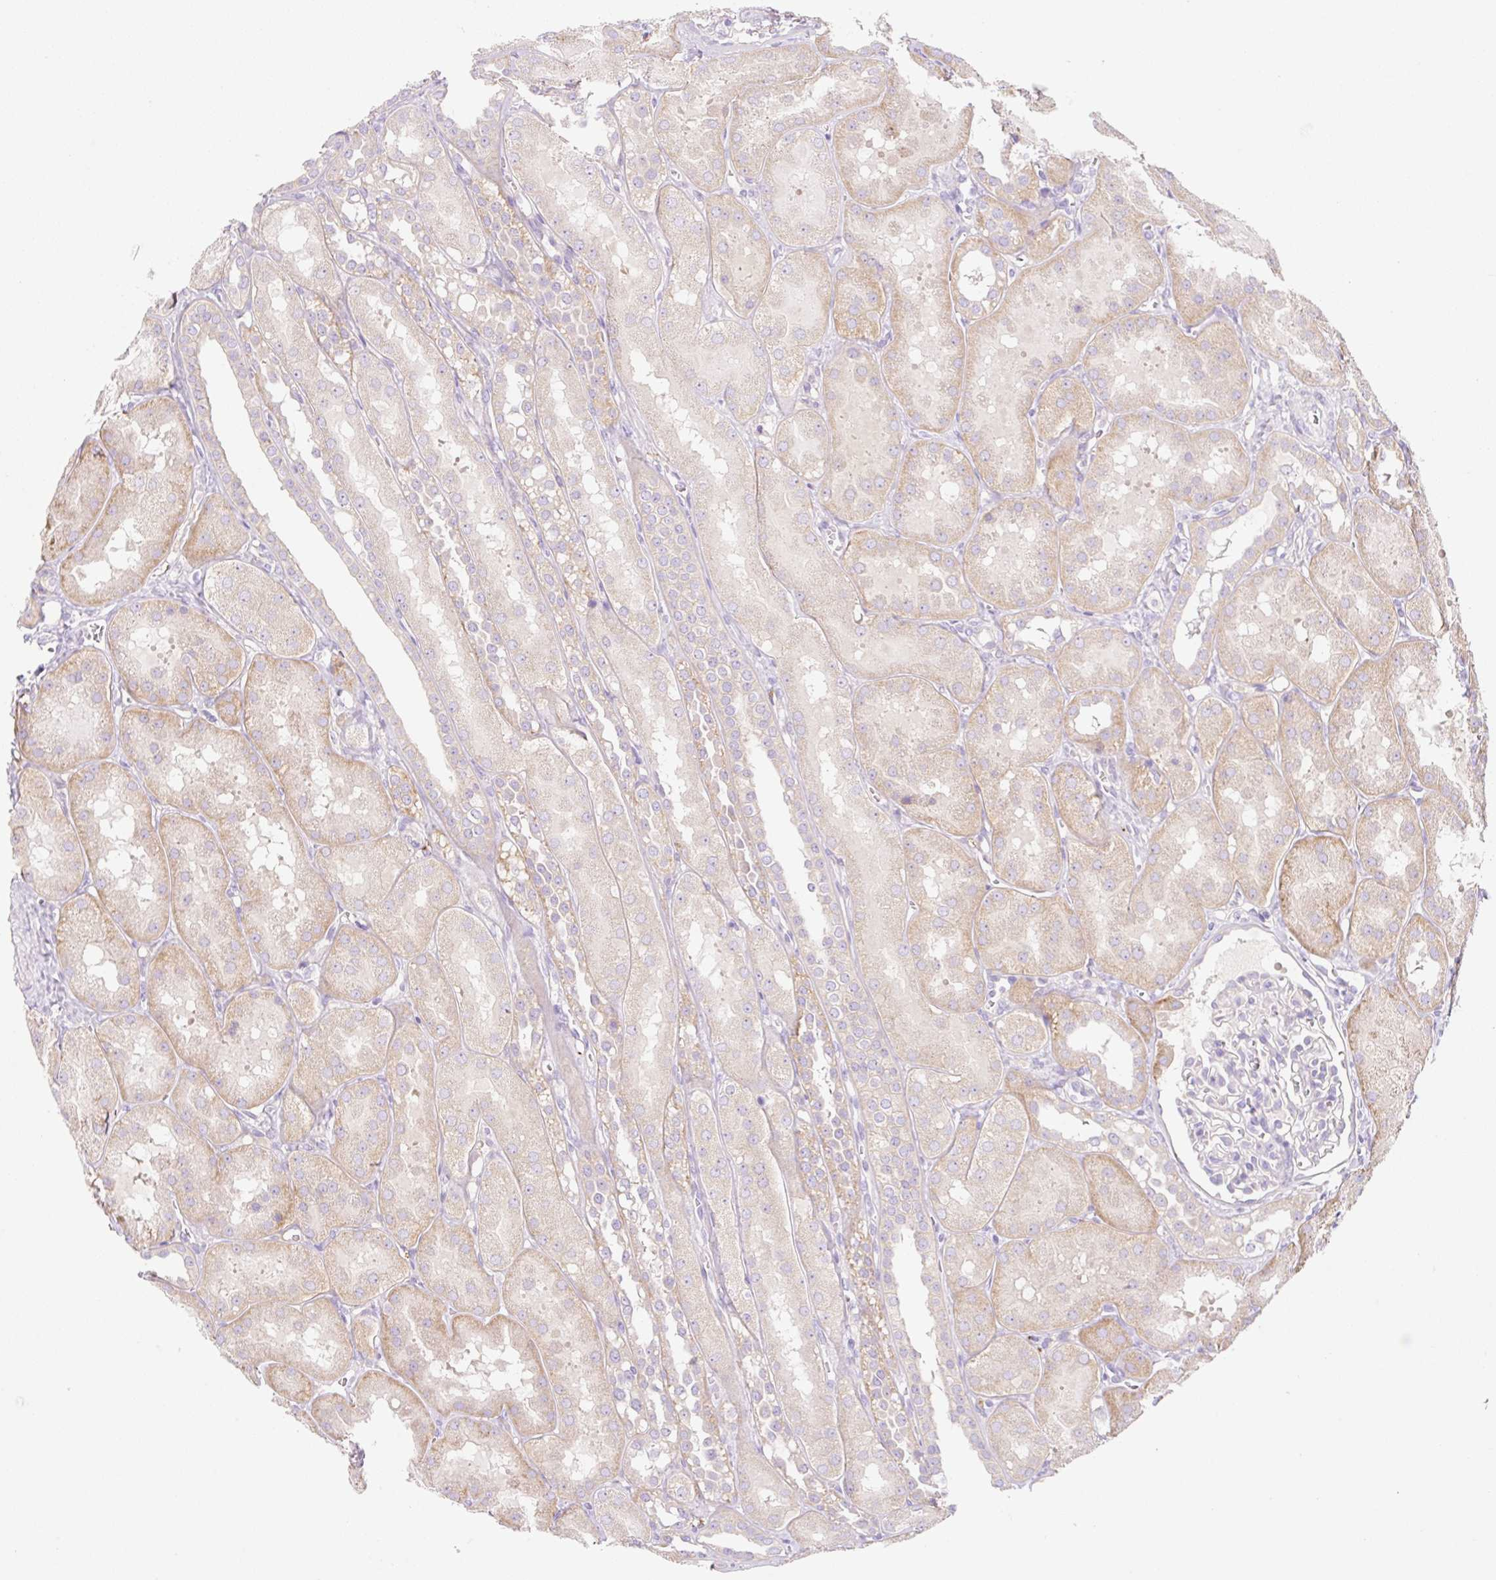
{"staining": {"intensity": "negative", "quantity": "none", "location": "none"}, "tissue": "kidney", "cell_type": "Cells in glomeruli", "image_type": "normal", "snomed": [{"axis": "morphology", "description": "Normal tissue, NOS"}, {"axis": "topography", "description": "Kidney"}, {"axis": "topography", "description": "Urinary bladder"}], "caption": "Cells in glomeruli show no significant protein expression in unremarkable kidney. The staining is performed using DAB (3,3'-diaminobenzidine) brown chromogen with nuclei counter-stained in using hematoxylin.", "gene": "LYVE1", "patient": {"sex": "male", "age": 16}}